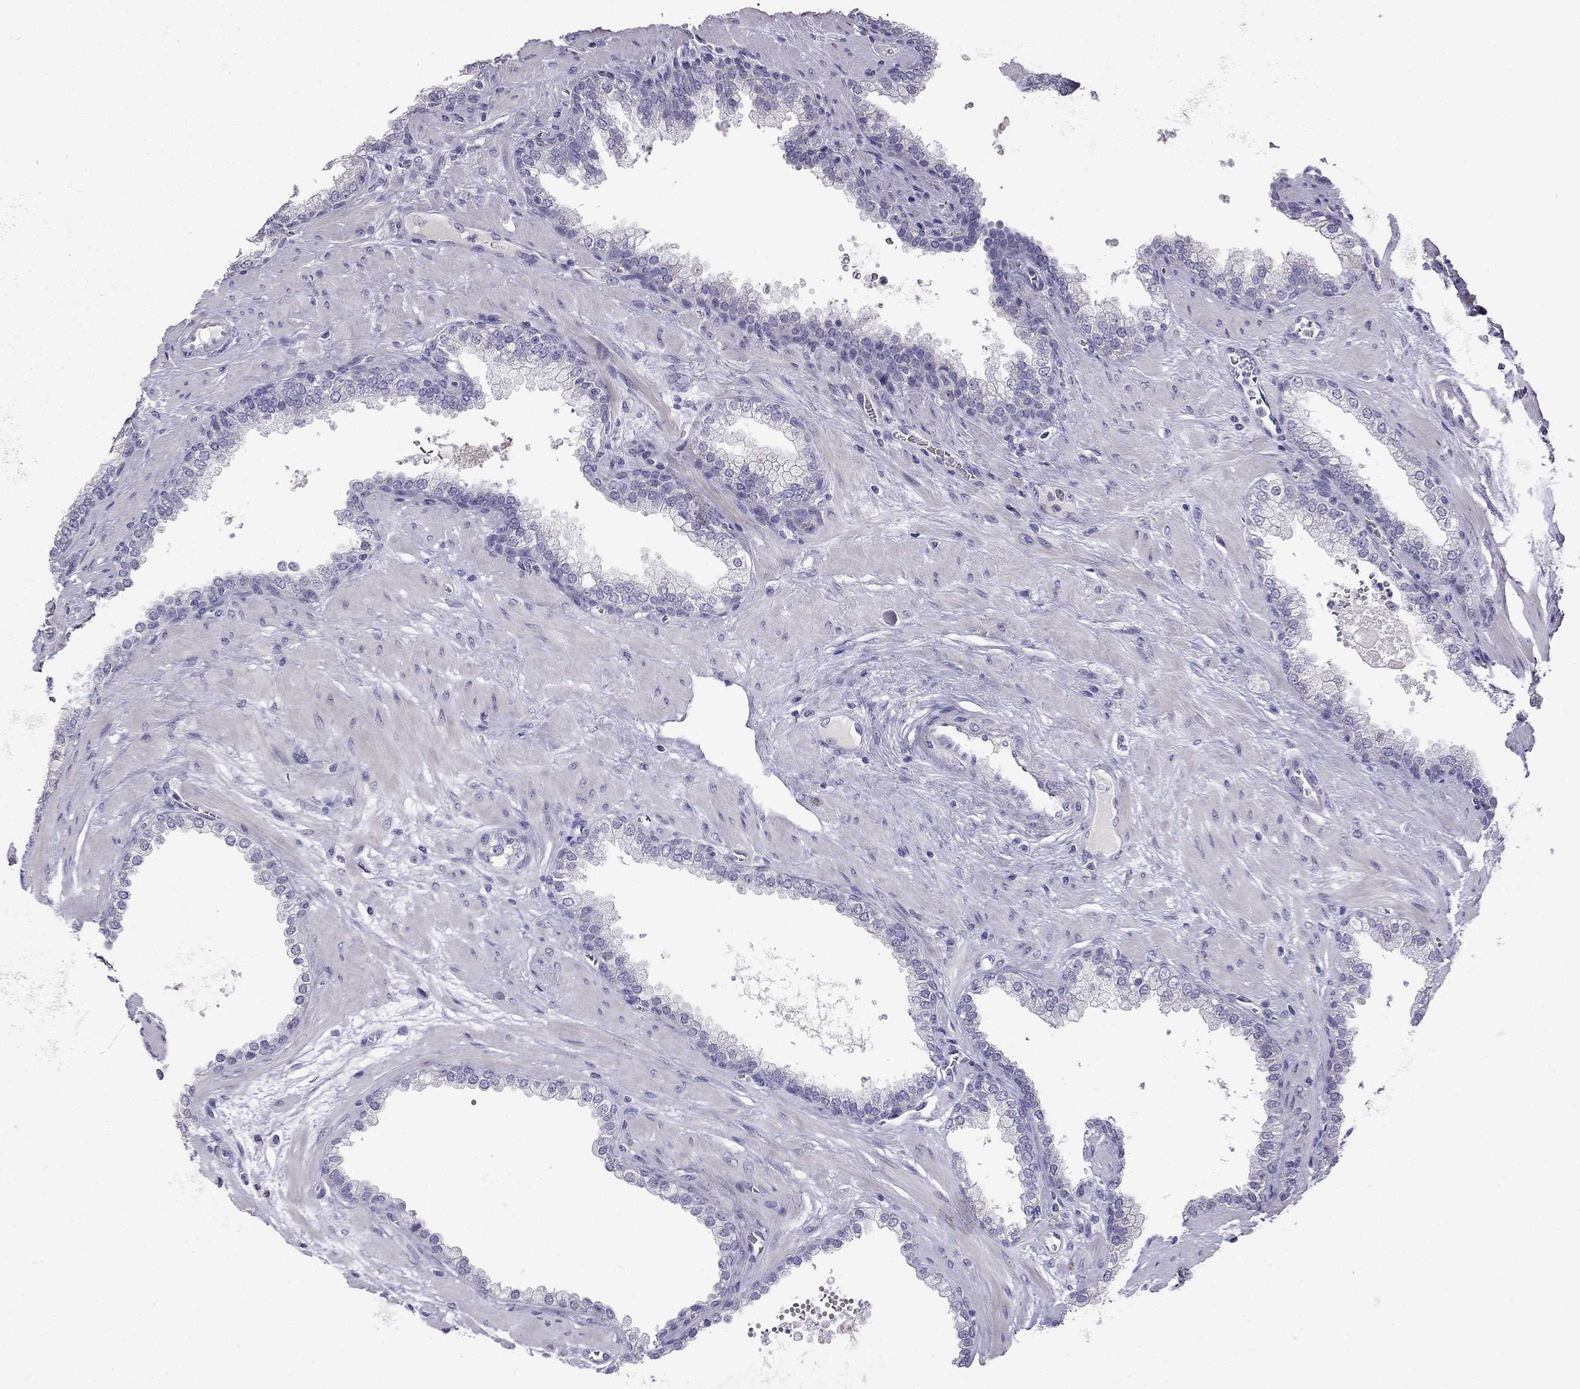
{"staining": {"intensity": "negative", "quantity": "none", "location": "none"}, "tissue": "prostate cancer", "cell_type": "Tumor cells", "image_type": "cancer", "snomed": [{"axis": "morphology", "description": "Adenocarcinoma, NOS"}, {"axis": "topography", "description": "Prostate"}], "caption": "Prostate cancer stained for a protein using IHC demonstrates no expression tumor cells.", "gene": "UHRF1", "patient": {"sex": "male", "age": 67}}